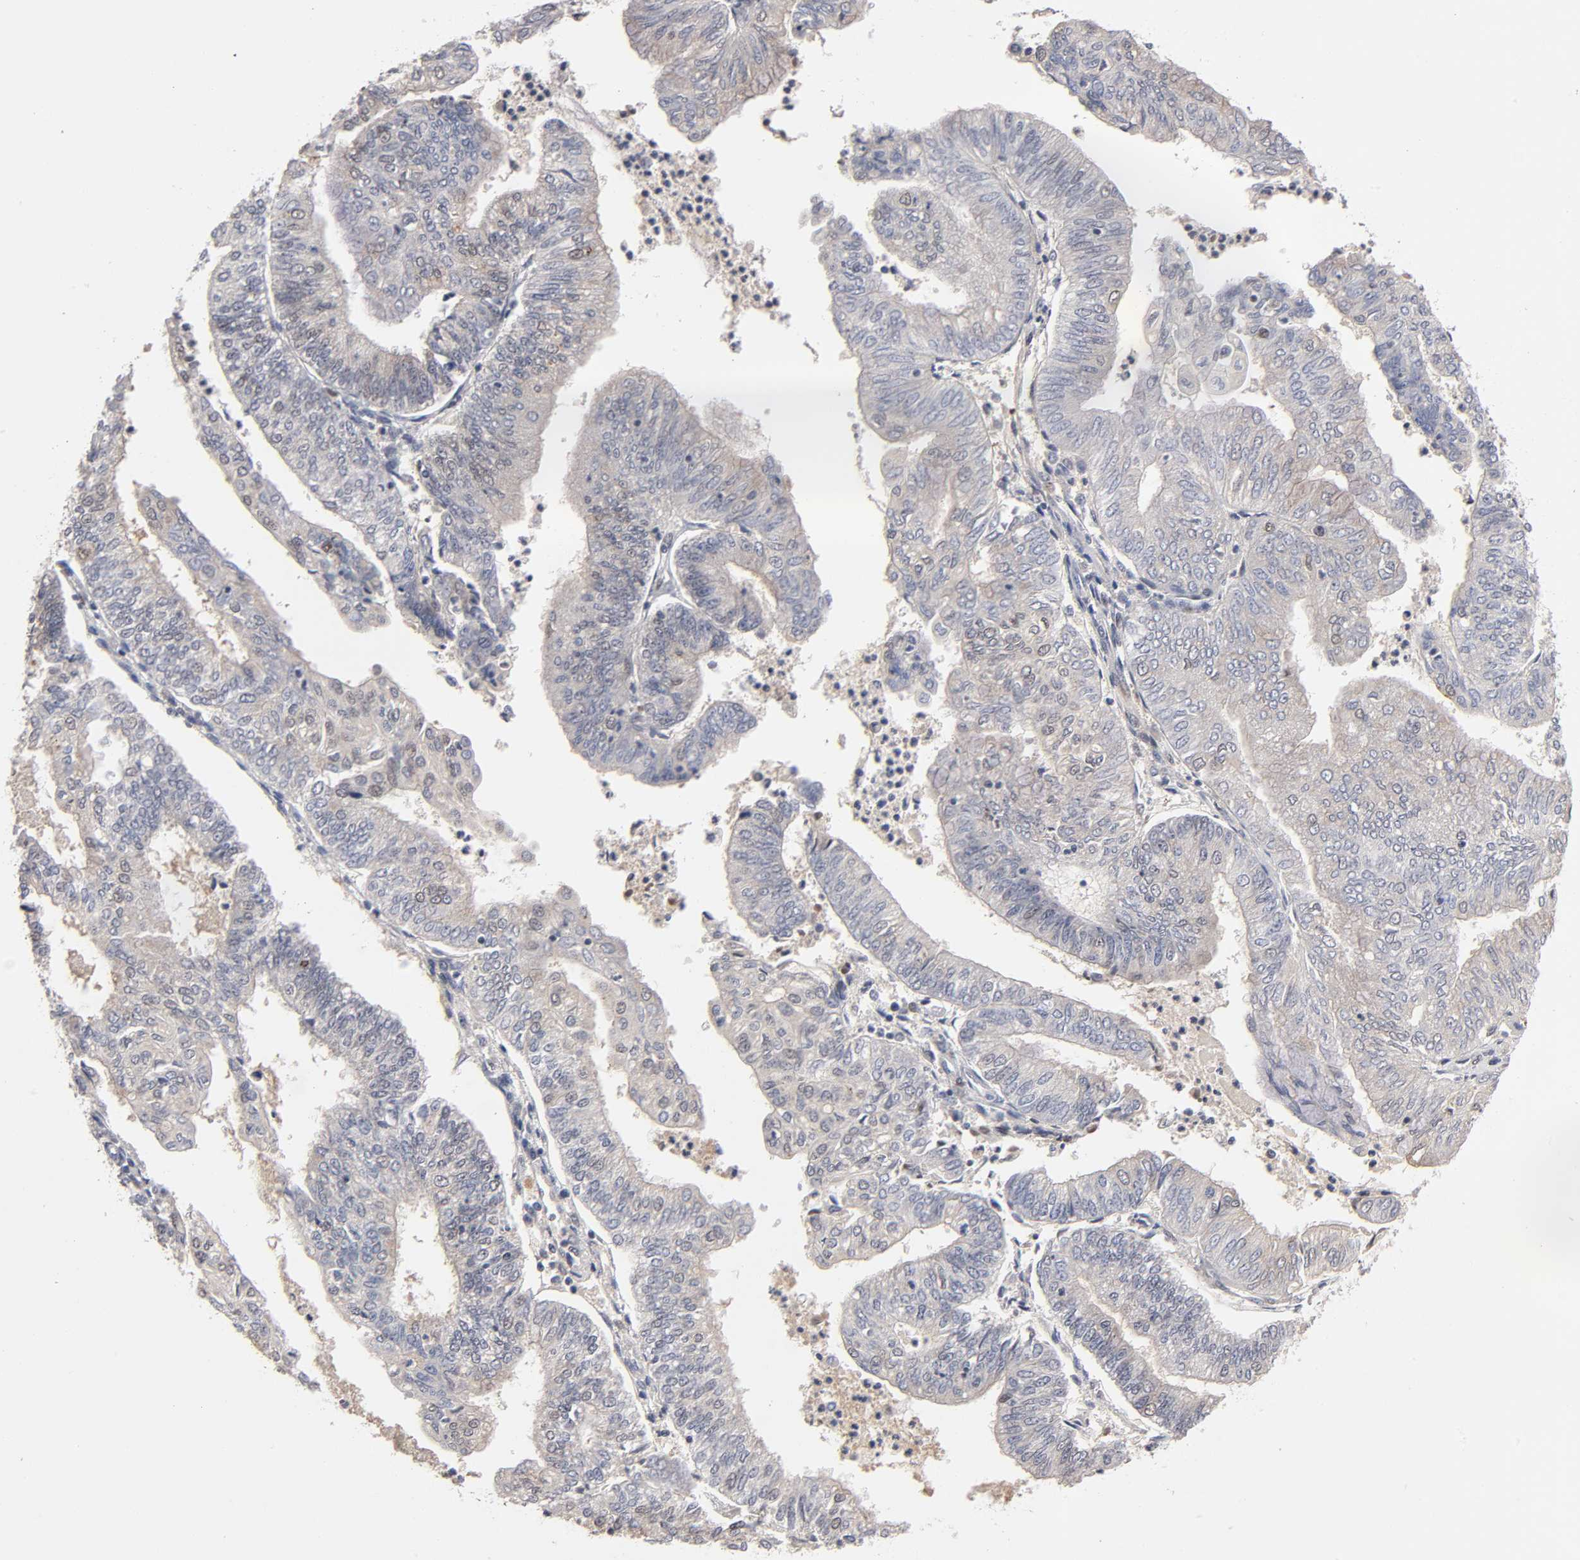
{"staining": {"intensity": "moderate", "quantity": "25%-75%", "location": "cytoplasmic/membranous,nuclear"}, "tissue": "endometrial cancer", "cell_type": "Tumor cells", "image_type": "cancer", "snomed": [{"axis": "morphology", "description": "Adenocarcinoma, NOS"}, {"axis": "topography", "description": "Endometrium"}], "caption": "Human endometrial cancer (adenocarcinoma) stained for a protein (brown) demonstrates moderate cytoplasmic/membranous and nuclear positive expression in about 25%-75% of tumor cells.", "gene": "EP300", "patient": {"sex": "female", "age": 59}}